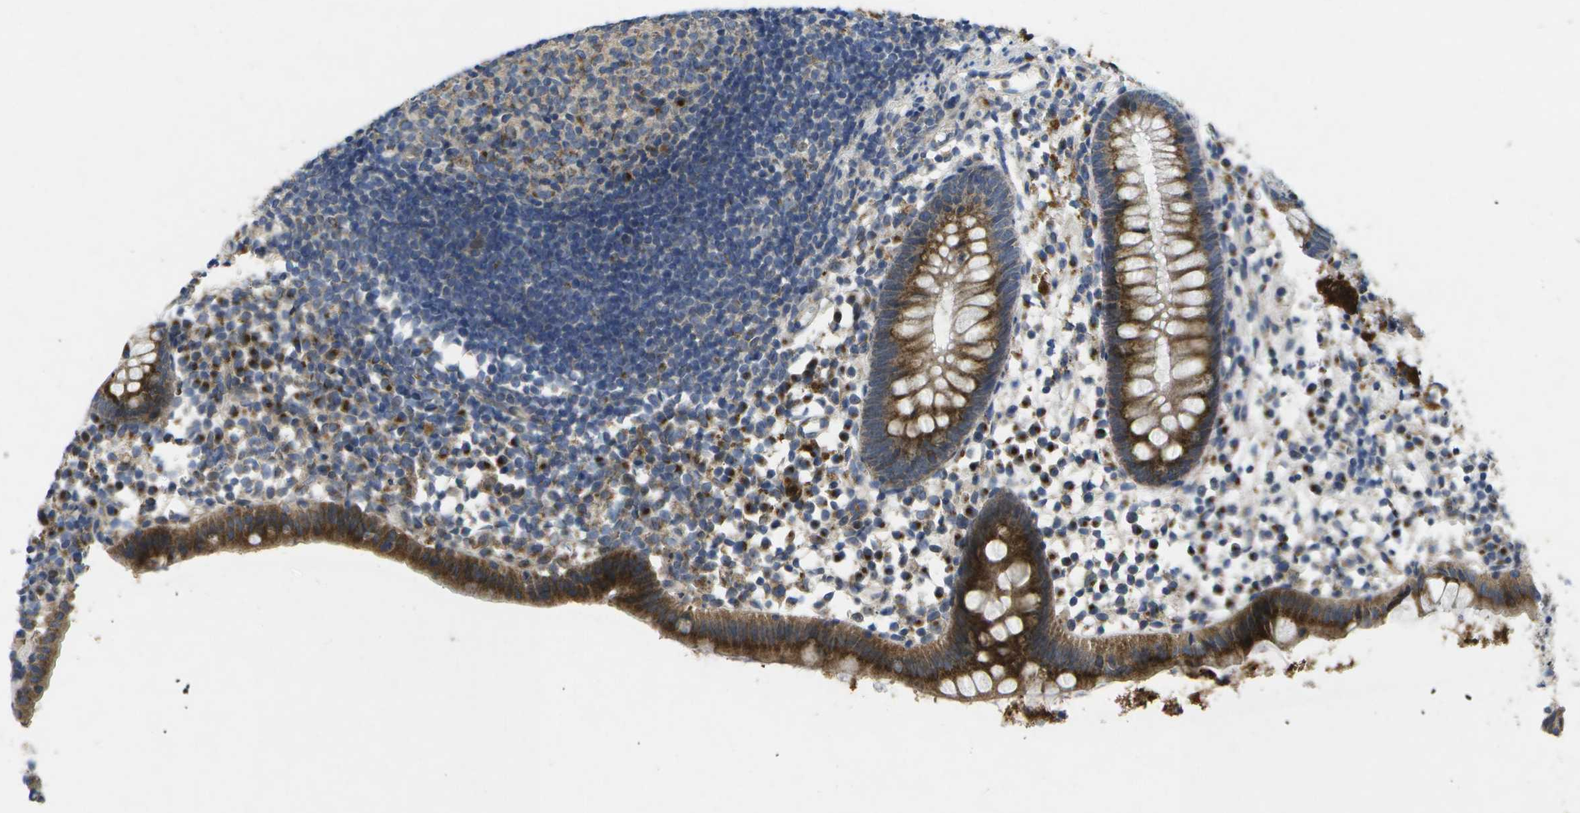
{"staining": {"intensity": "strong", "quantity": ">75%", "location": "cytoplasmic/membranous"}, "tissue": "appendix", "cell_type": "Glandular cells", "image_type": "normal", "snomed": [{"axis": "morphology", "description": "Normal tissue, NOS"}, {"axis": "topography", "description": "Appendix"}], "caption": "Strong cytoplasmic/membranous staining is appreciated in about >75% of glandular cells in benign appendix.", "gene": "KDELR1", "patient": {"sex": "female", "age": 20}}